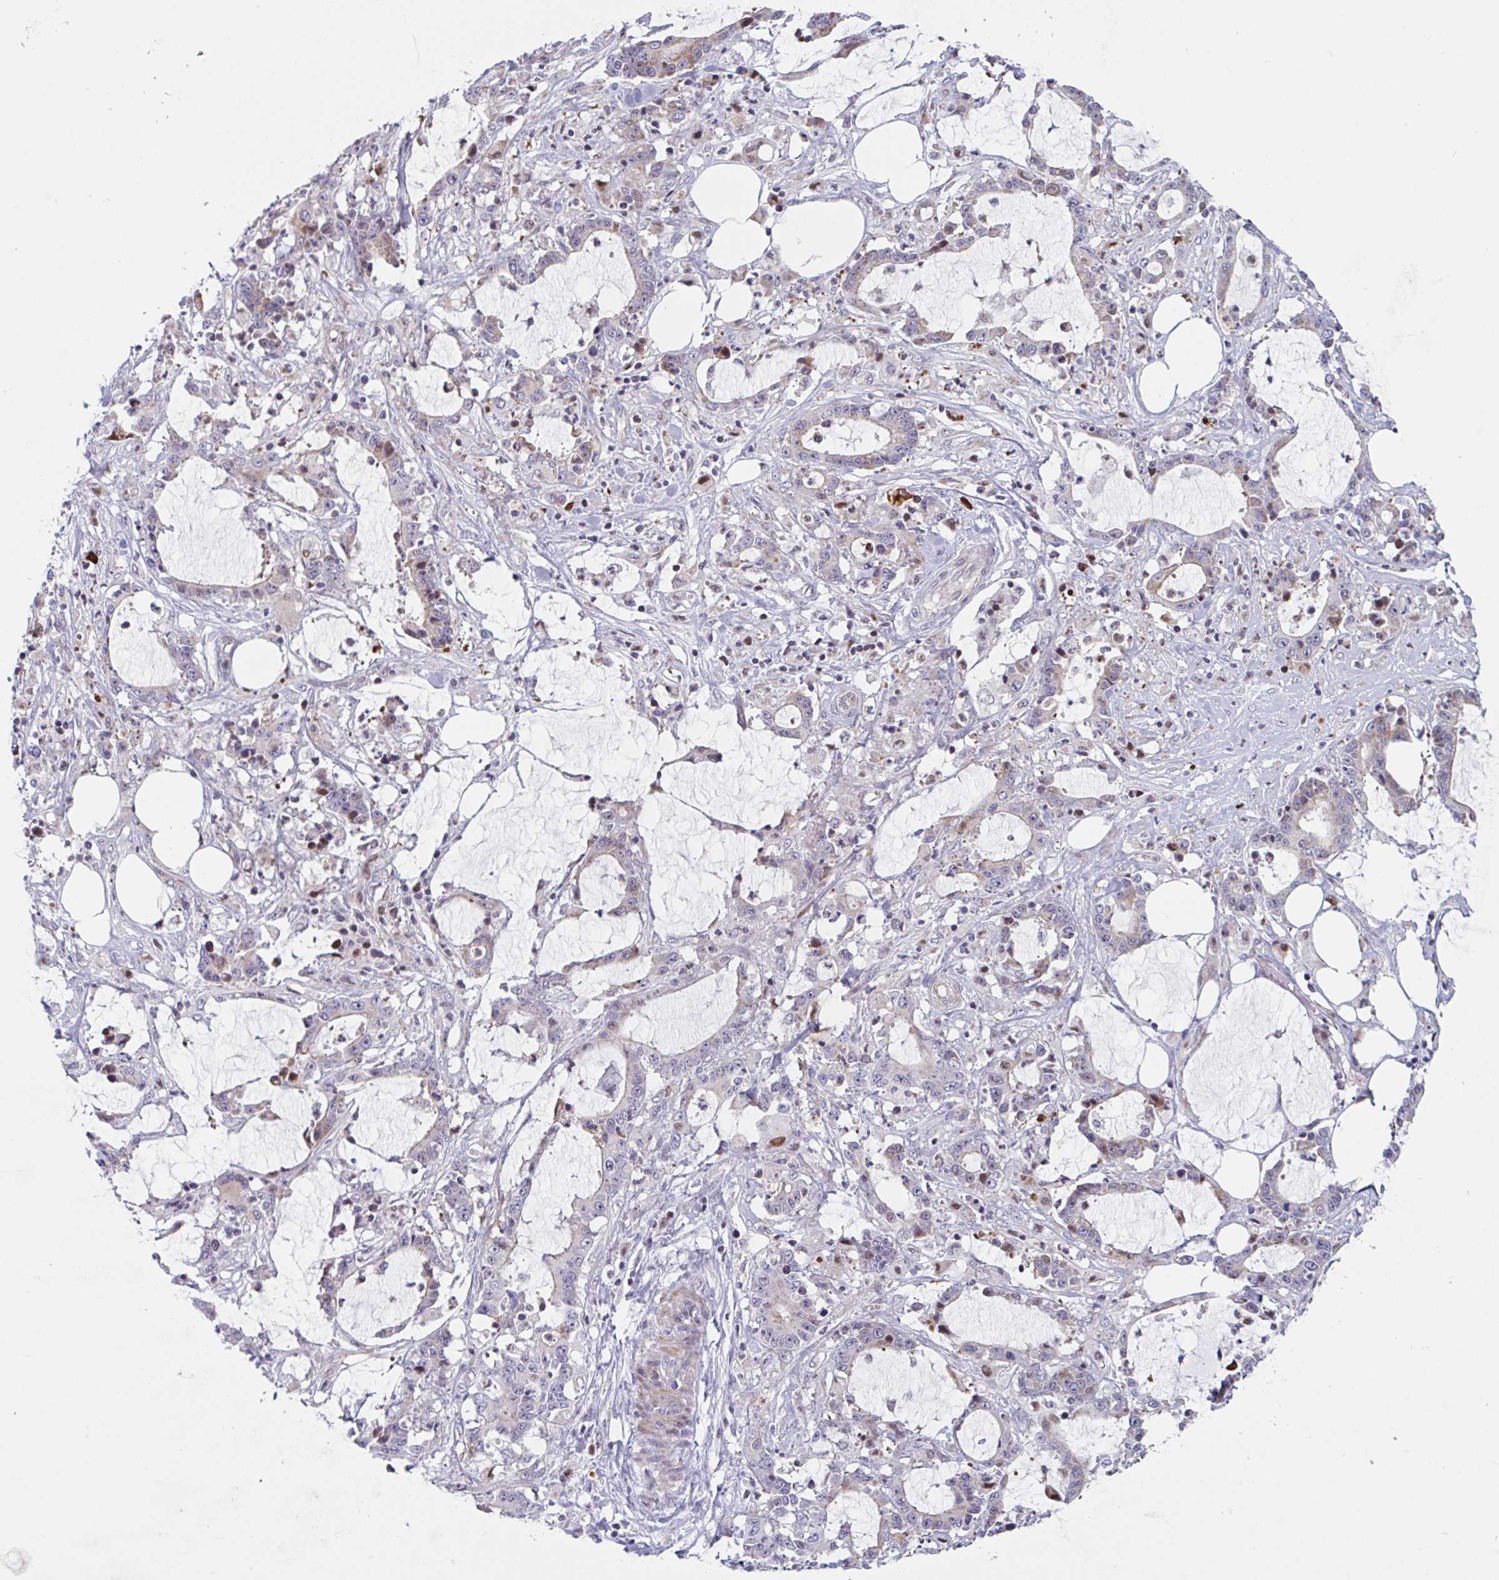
{"staining": {"intensity": "weak", "quantity": "<25%", "location": "cytoplasmic/membranous"}, "tissue": "stomach cancer", "cell_type": "Tumor cells", "image_type": "cancer", "snomed": [{"axis": "morphology", "description": "Adenocarcinoma, NOS"}, {"axis": "topography", "description": "Stomach, upper"}], "caption": "Immunohistochemistry photomicrograph of stomach cancer (adenocarcinoma) stained for a protein (brown), which reveals no positivity in tumor cells.", "gene": "DUXA", "patient": {"sex": "male", "age": 68}}